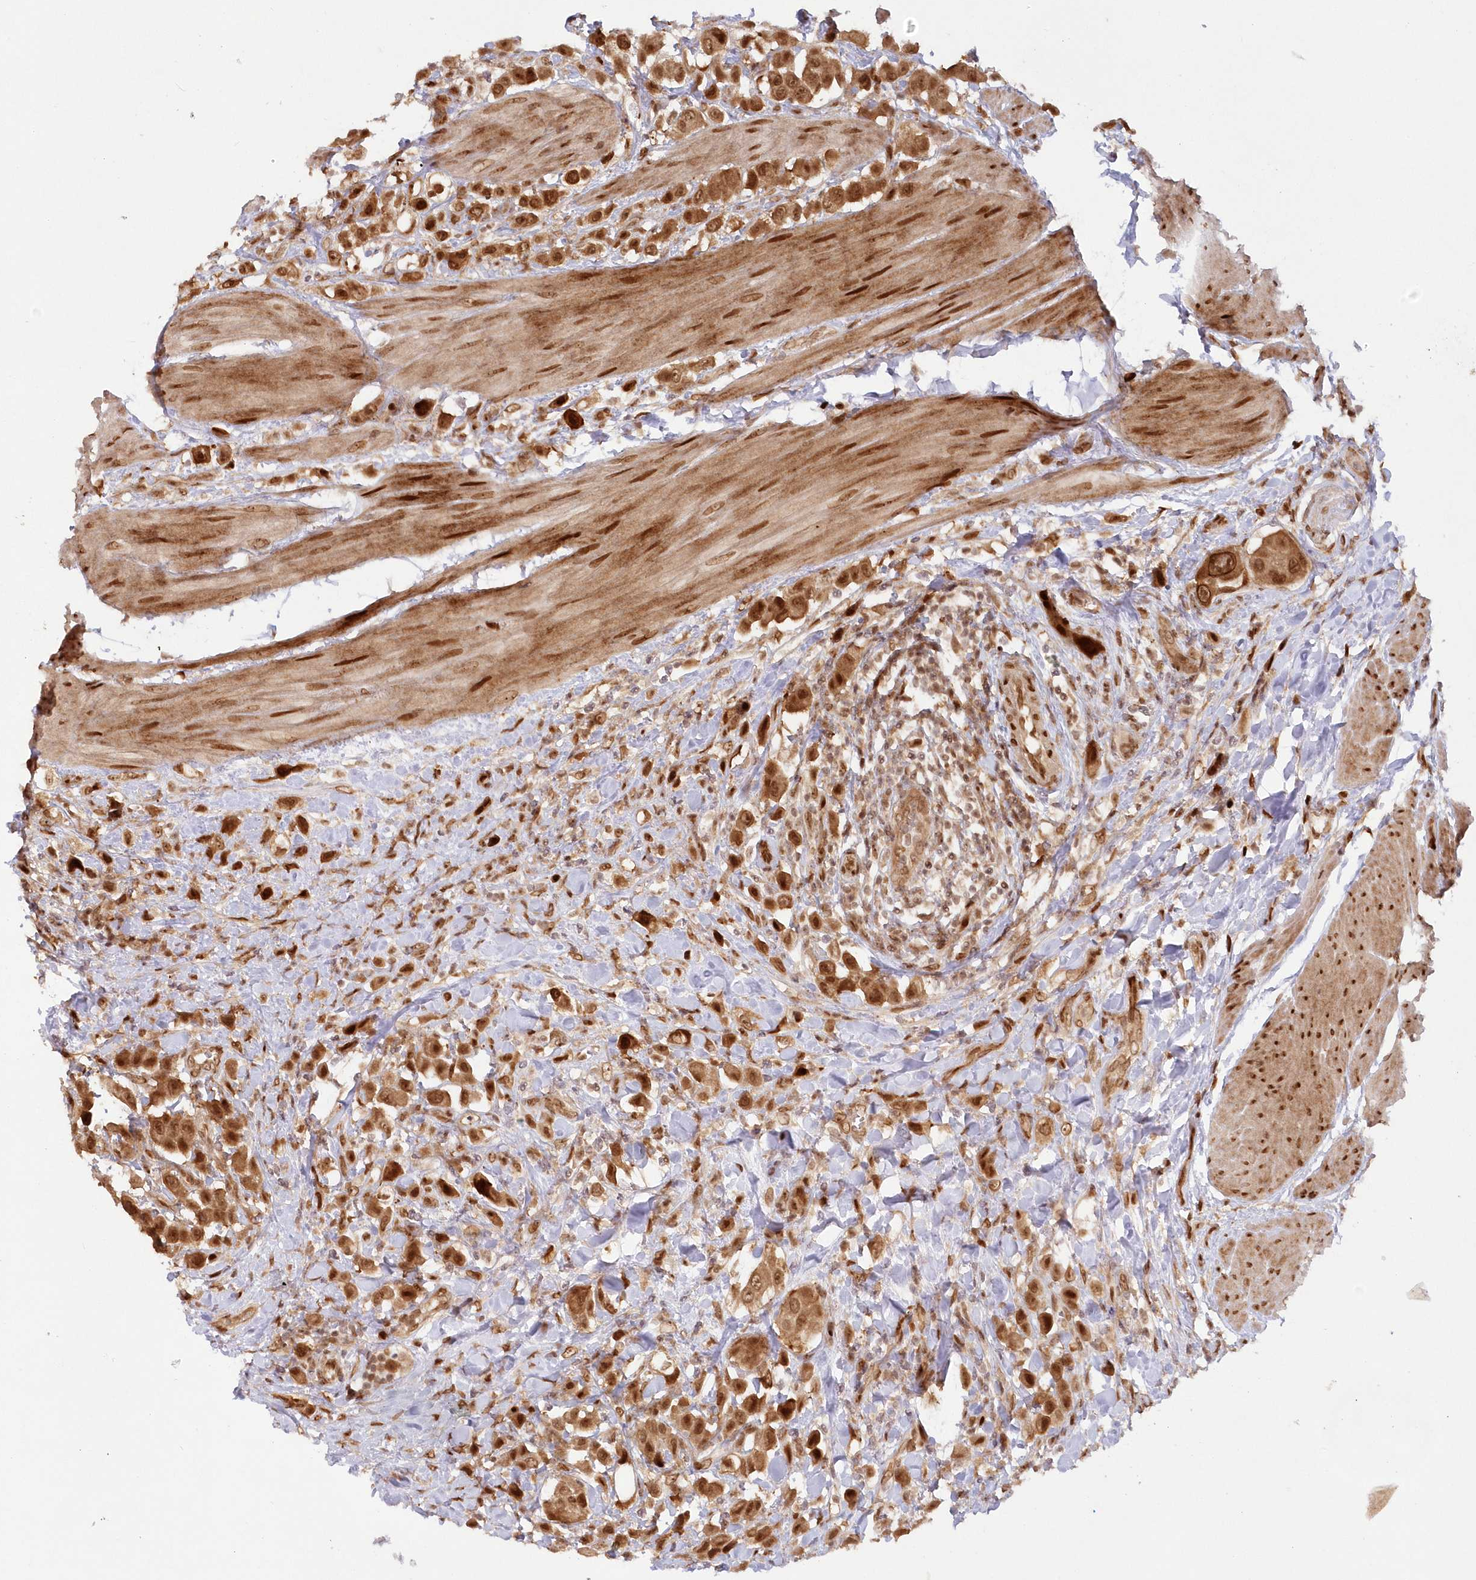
{"staining": {"intensity": "strong", "quantity": ">75%", "location": "cytoplasmic/membranous,nuclear"}, "tissue": "urothelial cancer", "cell_type": "Tumor cells", "image_type": "cancer", "snomed": [{"axis": "morphology", "description": "Urothelial carcinoma, High grade"}, {"axis": "topography", "description": "Urinary bladder"}], "caption": "Protein staining by immunohistochemistry (IHC) shows strong cytoplasmic/membranous and nuclear positivity in about >75% of tumor cells in urothelial cancer. Nuclei are stained in blue.", "gene": "TOGARAM2", "patient": {"sex": "male", "age": 50}}